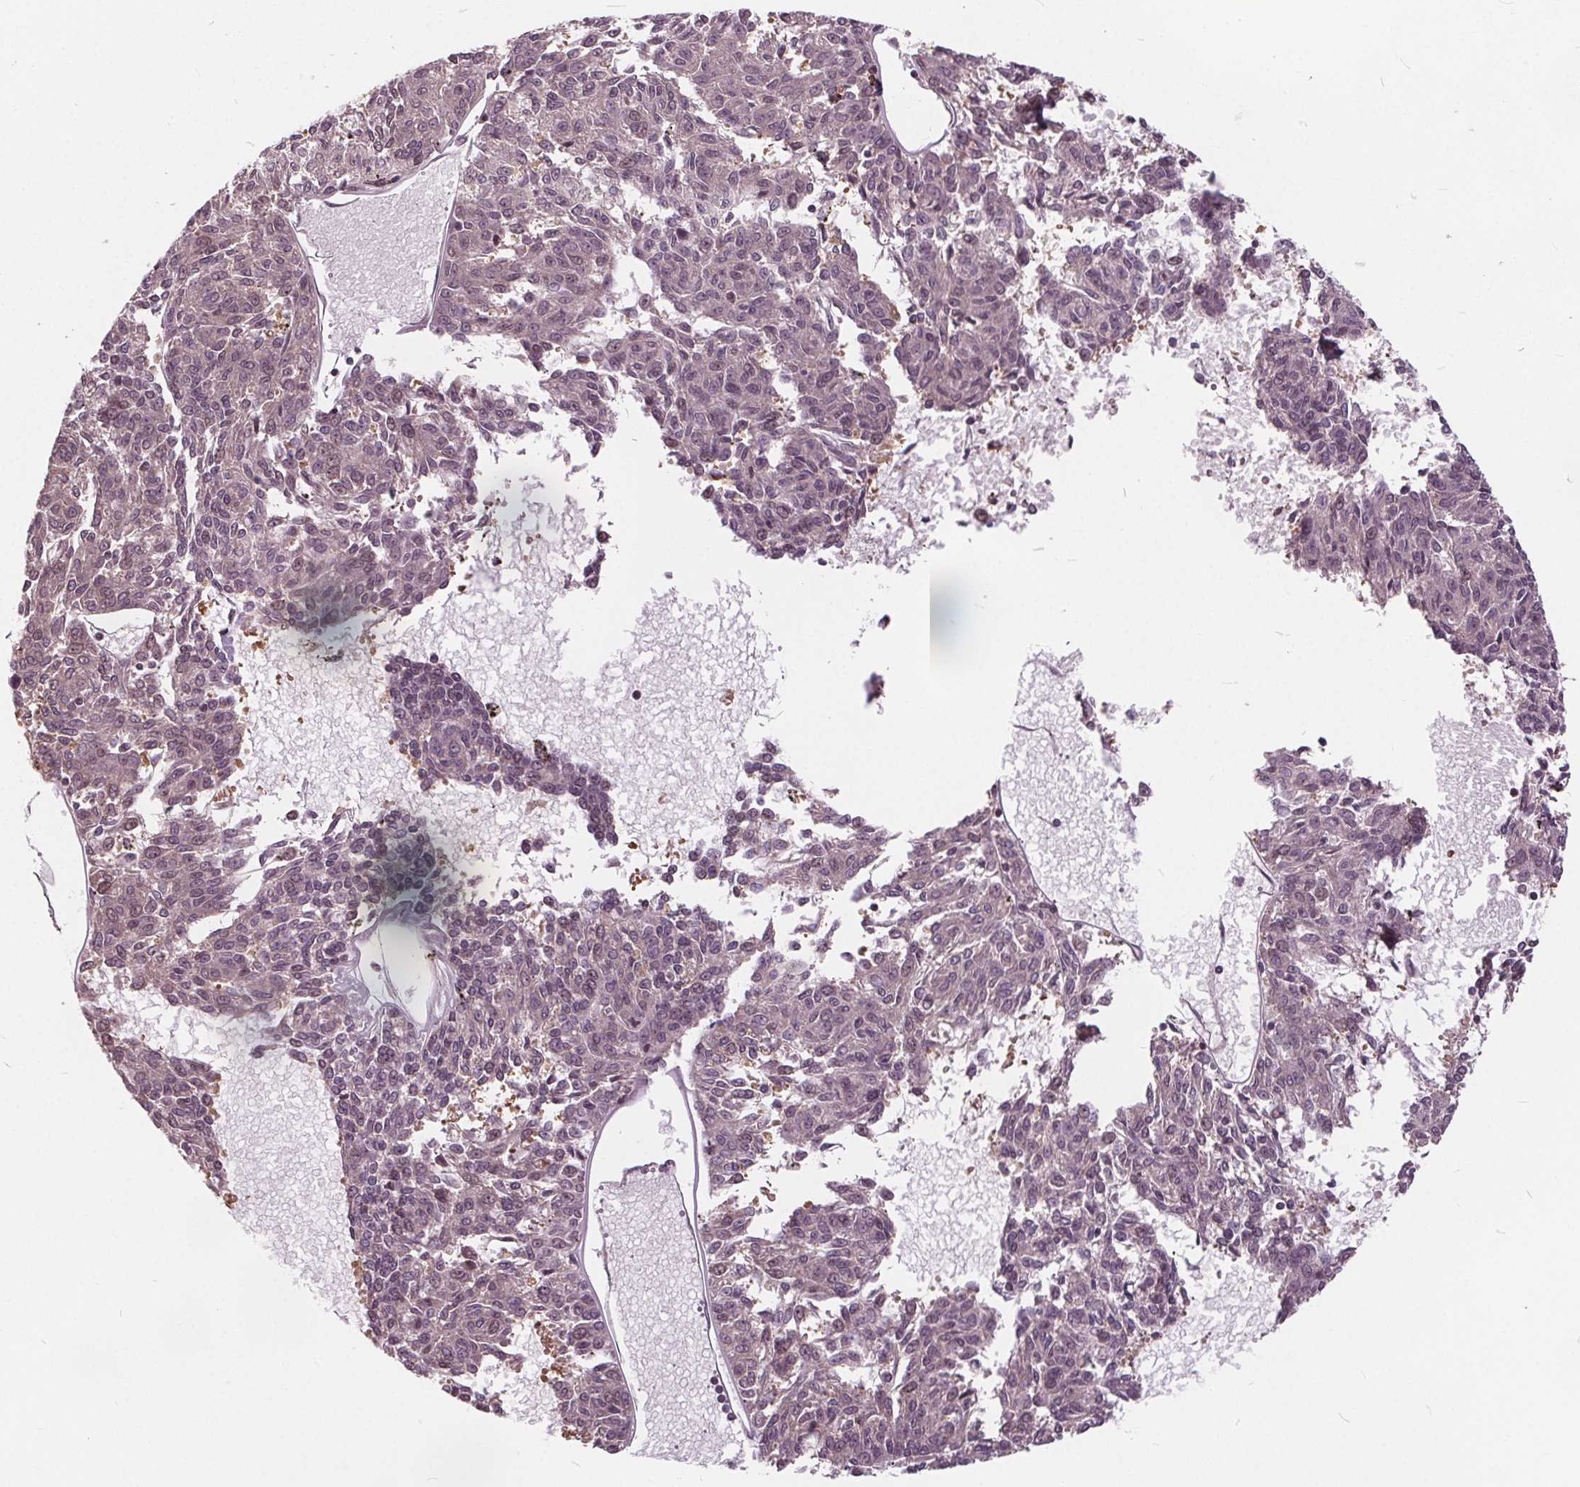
{"staining": {"intensity": "weak", "quantity": "25%-75%", "location": "nuclear"}, "tissue": "melanoma", "cell_type": "Tumor cells", "image_type": "cancer", "snomed": [{"axis": "morphology", "description": "Malignant melanoma, NOS"}, {"axis": "topography", "description": "Skin"}], "caption": "DAB (3,3'-diaminobenzidine) immunohistochemical staining of human malignant melanoma reveals weak nuclear protein positivity in approximately 25%-75% of tumor cells.", "gene": "HIF1AN", "patient": {"sex": "female", "age": 72}}